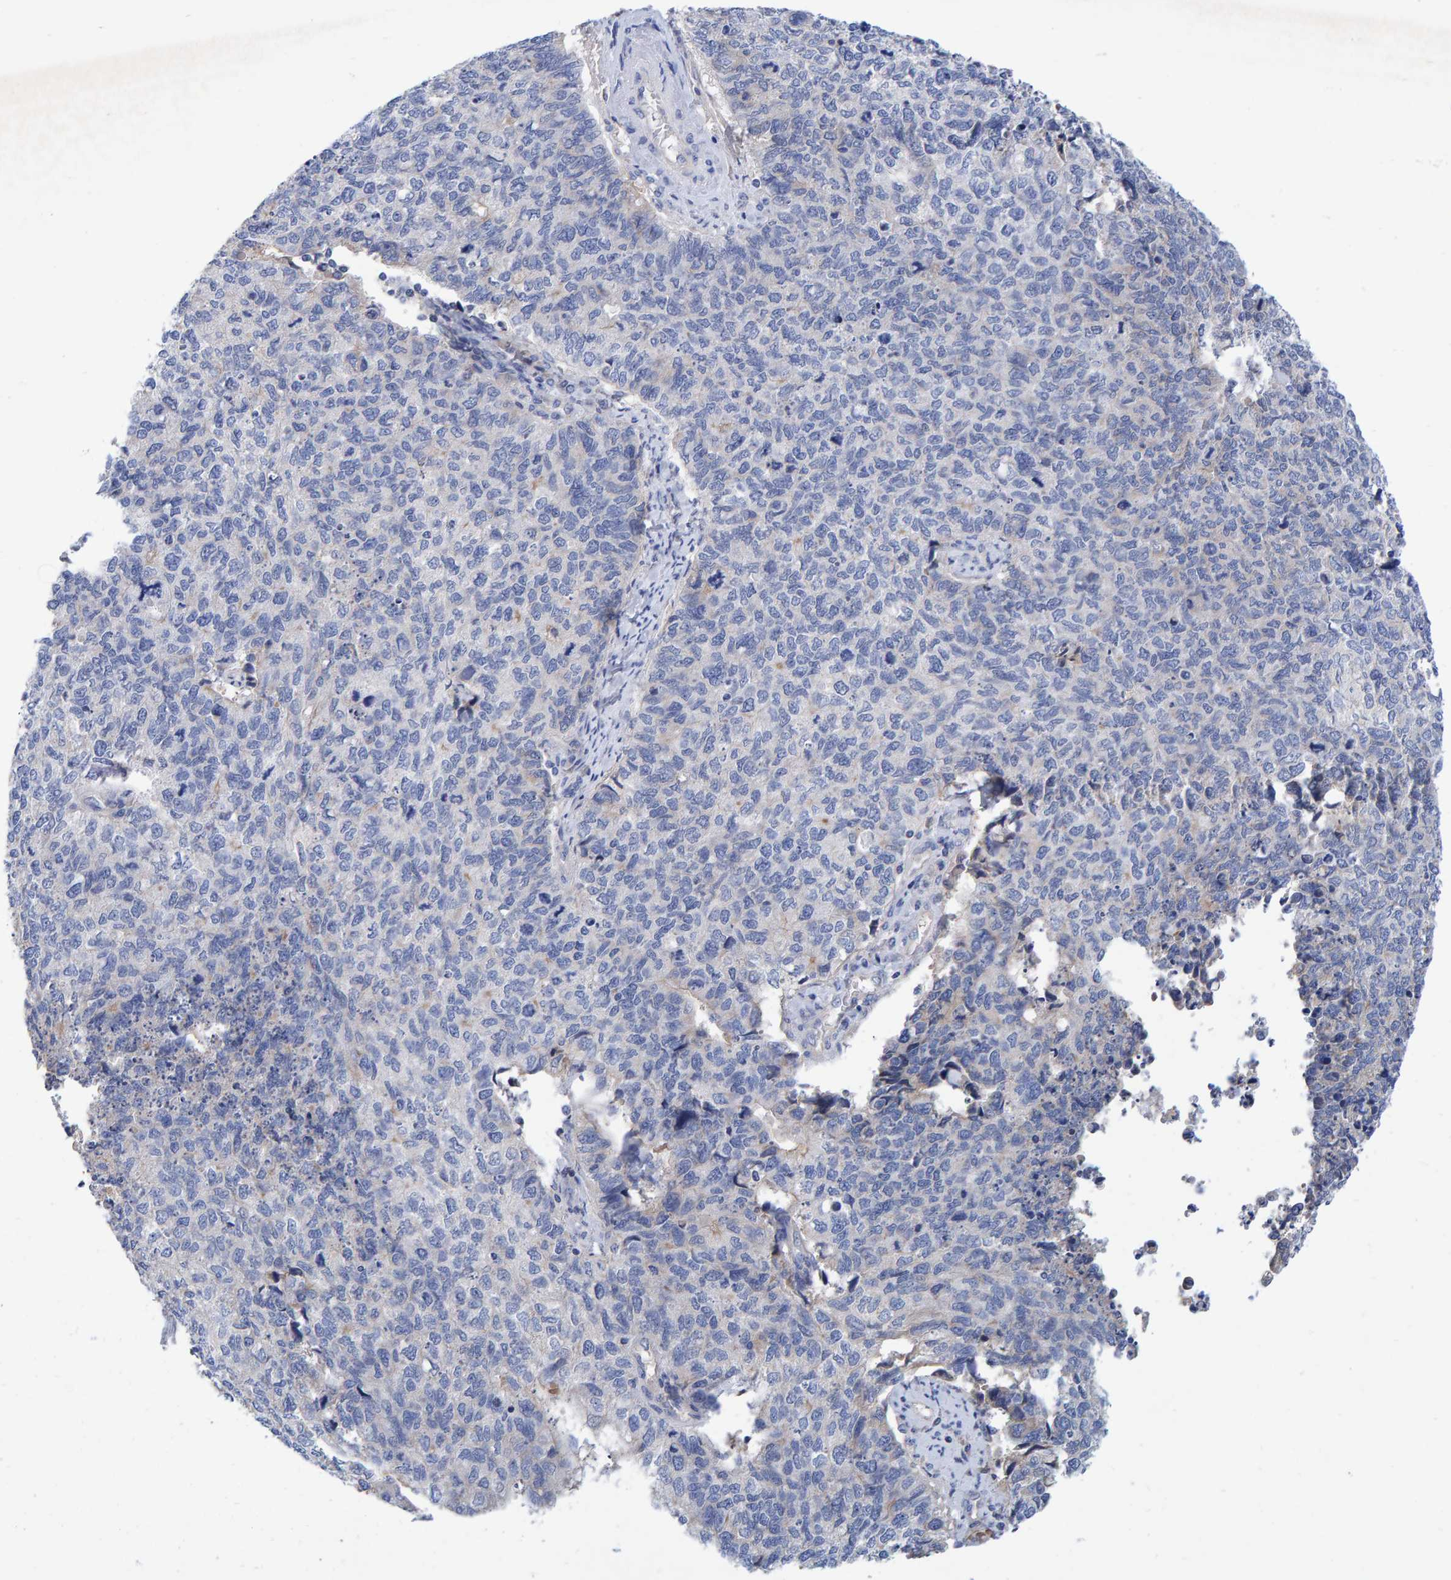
{"staining": {"intensity": "negative", "quantity": "none", "location": "none"}, "tissue": "cervical cancer", "cell_type": "Tumor cells", "image_type": "cancer", "snomed": [{"axis": "morphology", "description": "Squamous cell carcinoma, NOS"}, {"axis": "topography", "description": "Cervix"}], "caption": "This is a histopathology image of immunohistochemistry (IHC) staining of squamous cell carcinoma (cervical), which shows no expression in tumor cells.", "gene": "EFR3A", "patient": {"sex": "female", "age": 63}}